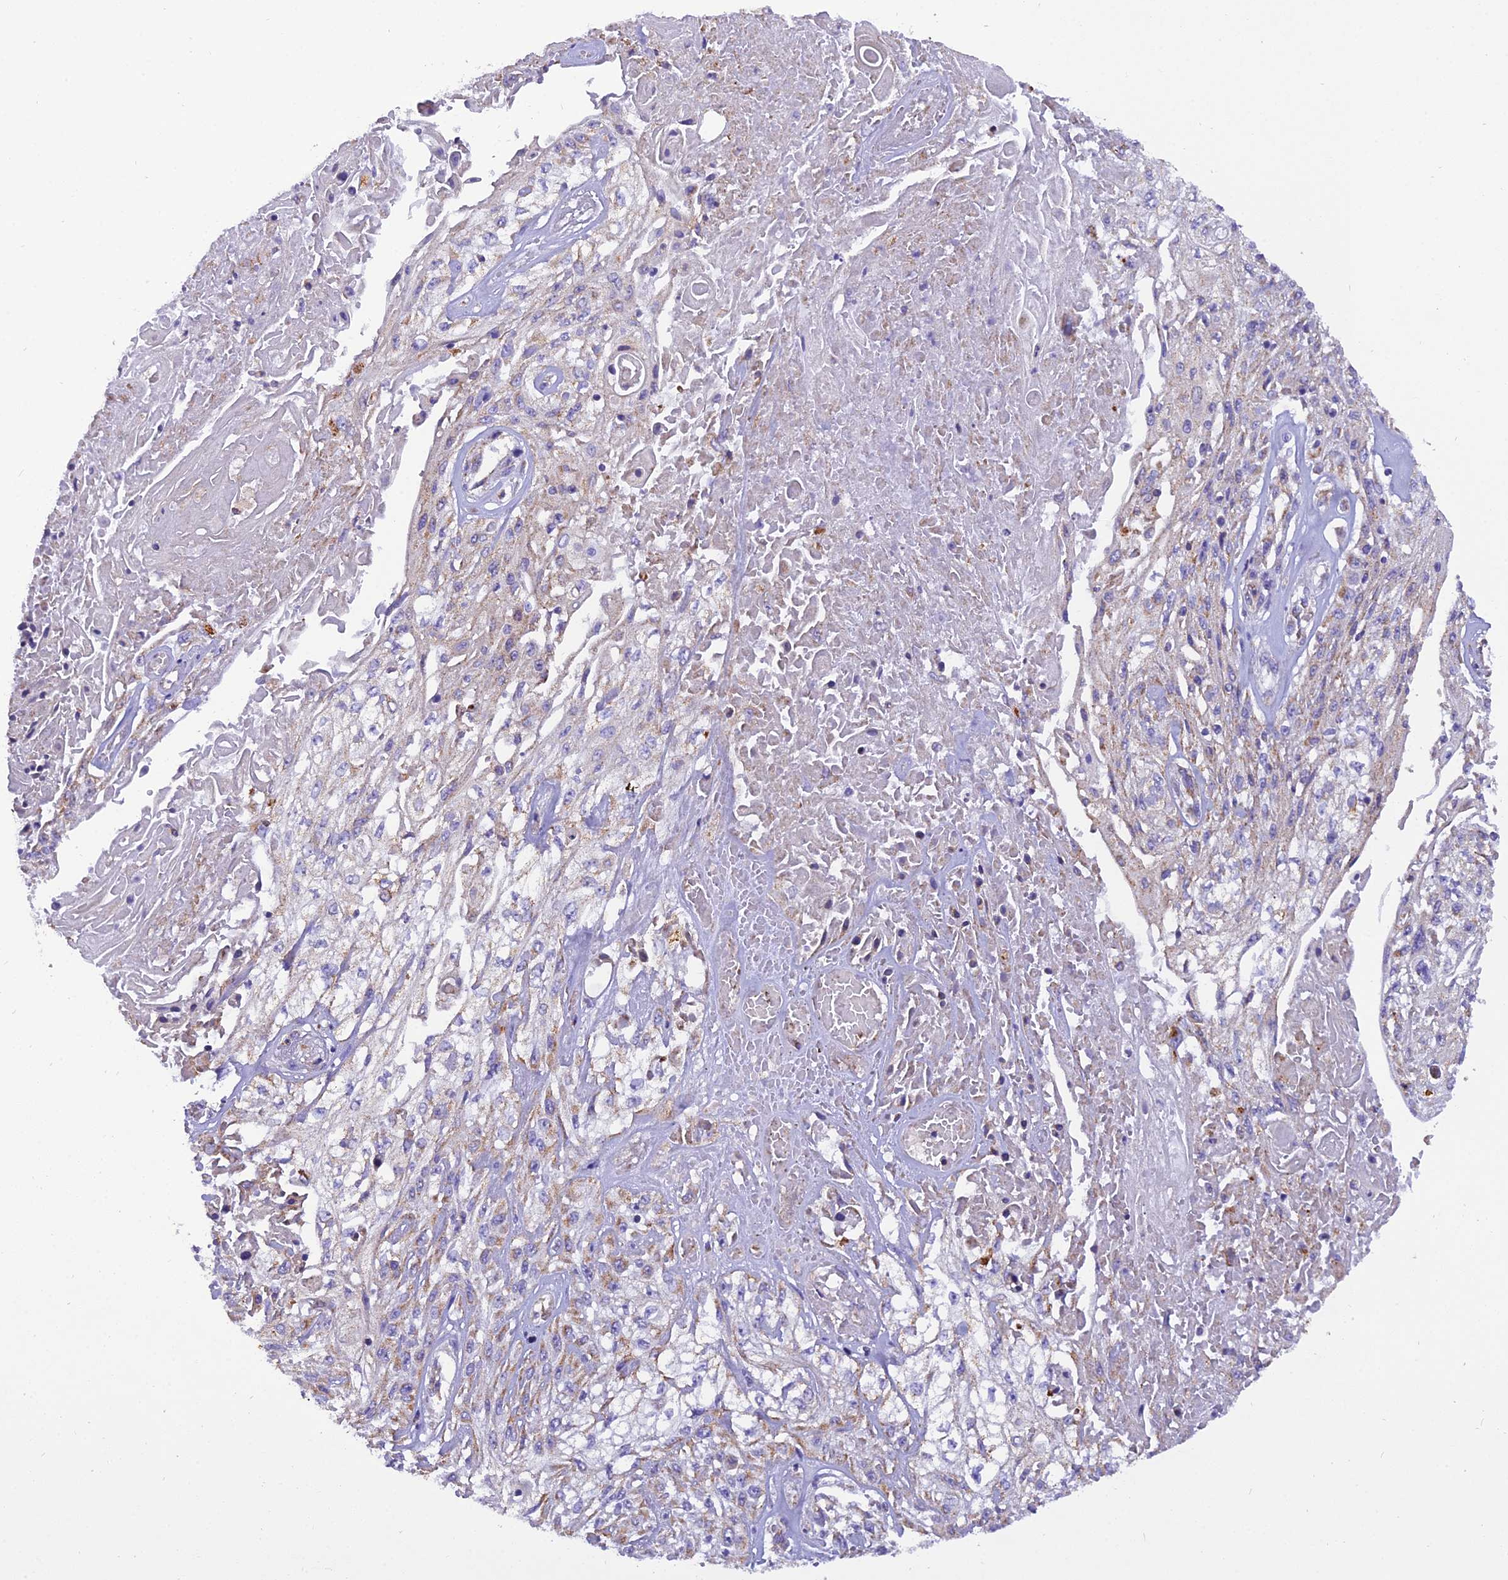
{"staining": {"intensity": "weak", "quantity": "<25%", "location": "cytoplasmic/membranous"}, "tissue": "skin cancer", "cell_type": "Tumor cells", "image_type": "cancer", "snomed": [{"axis": "morphology", "description": "Squamous cell carcinoma, NOS"}, {"axis": "morphology", "description": "Squamous cell carcinoma, metastatic, NOS"}, {"axis": "topography", "description": "Skin"}, {"axis": "topography", "description": "Lymph node"}], "caption": "A photomicrograph of squamous cell carcinoma (skin) stained for a protein displays no brown staining in tumor cells. Nuclei are stained in blue.", "gene": "GPD1", "patient": {"sex": "male", "age": 75}}